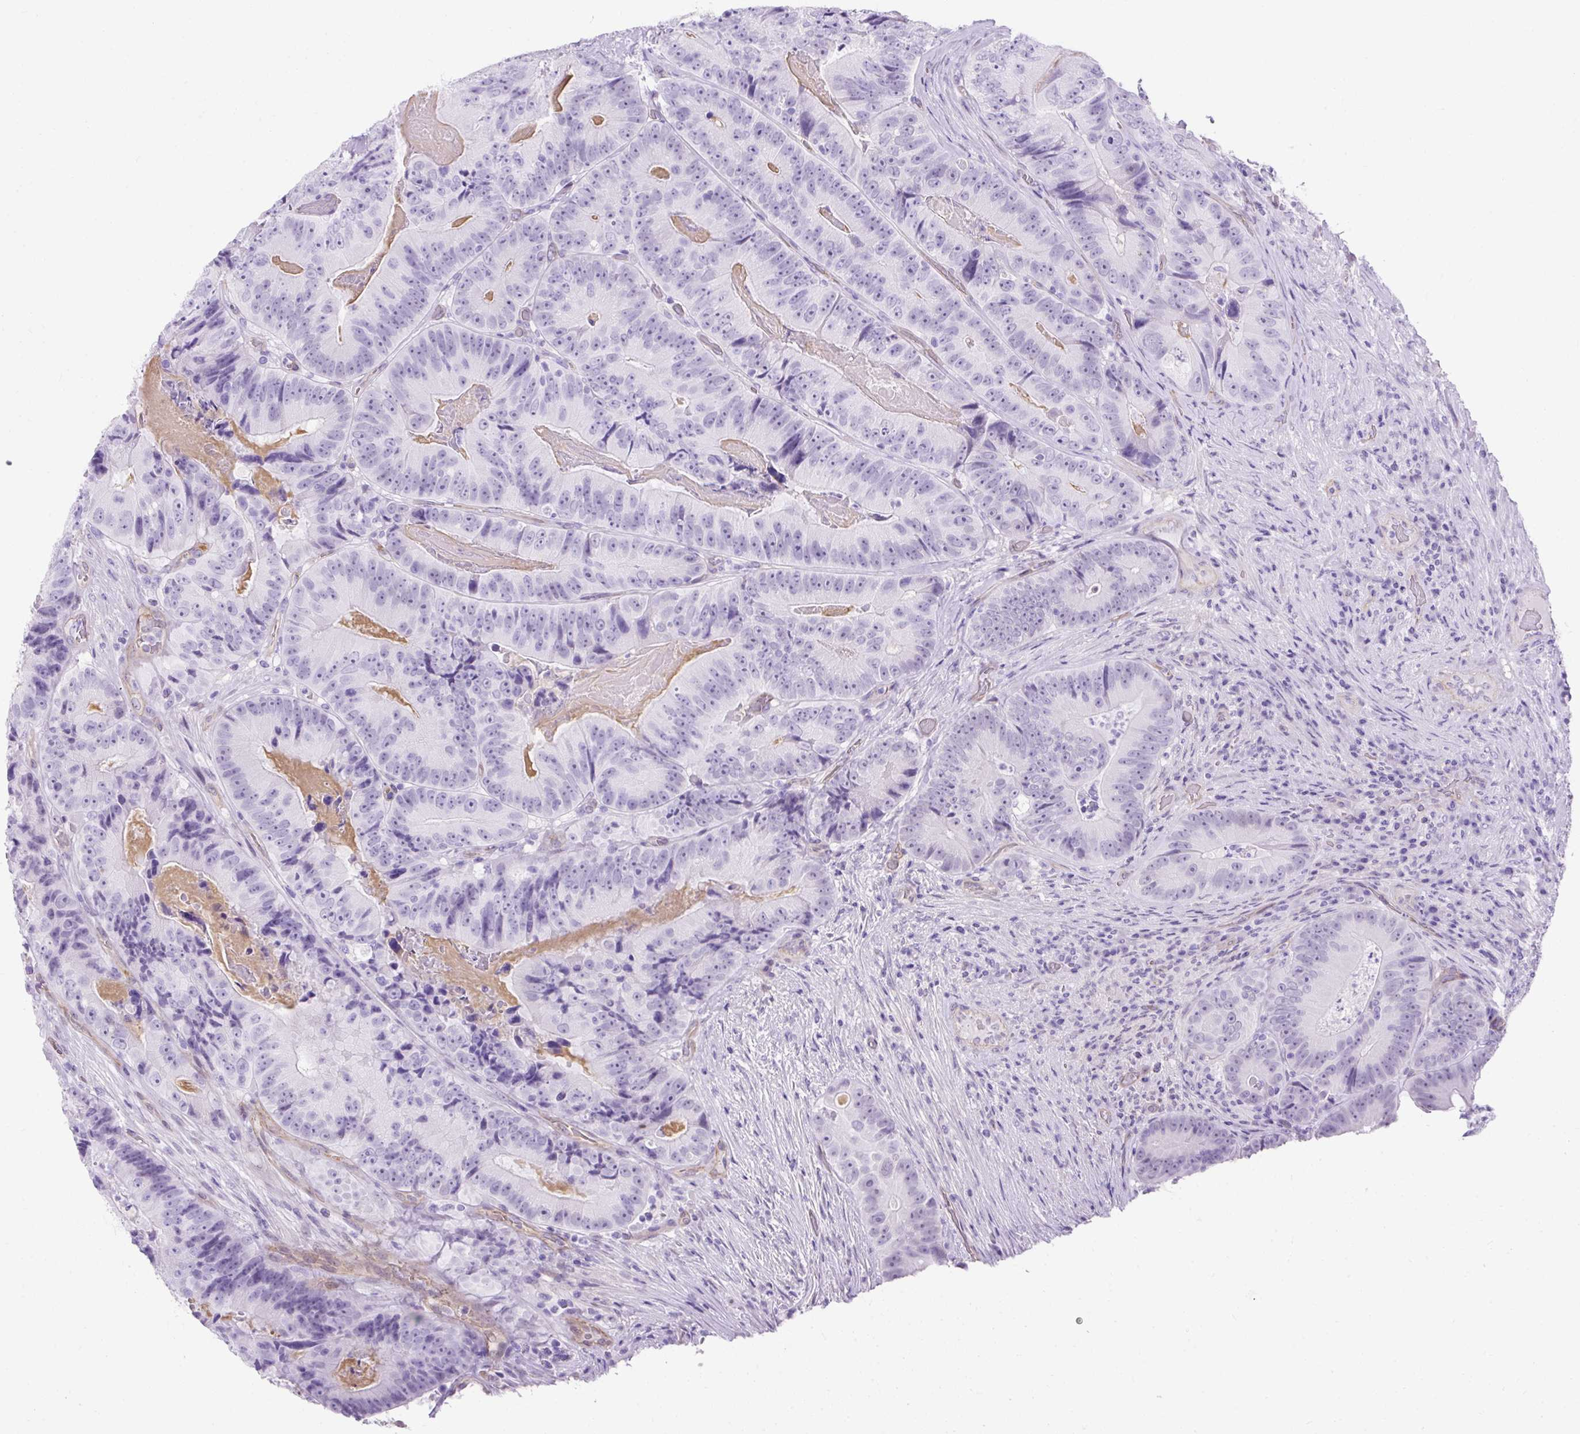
{"staining": {"intensity": "negative", "quantity": "none", "location": "none"}, "tissue": "colorectal cancer", "cell_type": "Tumor cells", "image_type": "cancer", "snomed": [{"axis": "morphology", "description": "Adenocarcinoma, NOS"}, {"axis": "topography", "description": "Colon"}], "caption": "DAB immunohistochemical staining of human adenocarcinoma (colorectal) reveals no significant positivity in tumor cells. Nuclei are stained in blue.", "gene": "KRT12", "patient": {"sex": "female", "age": 86}}